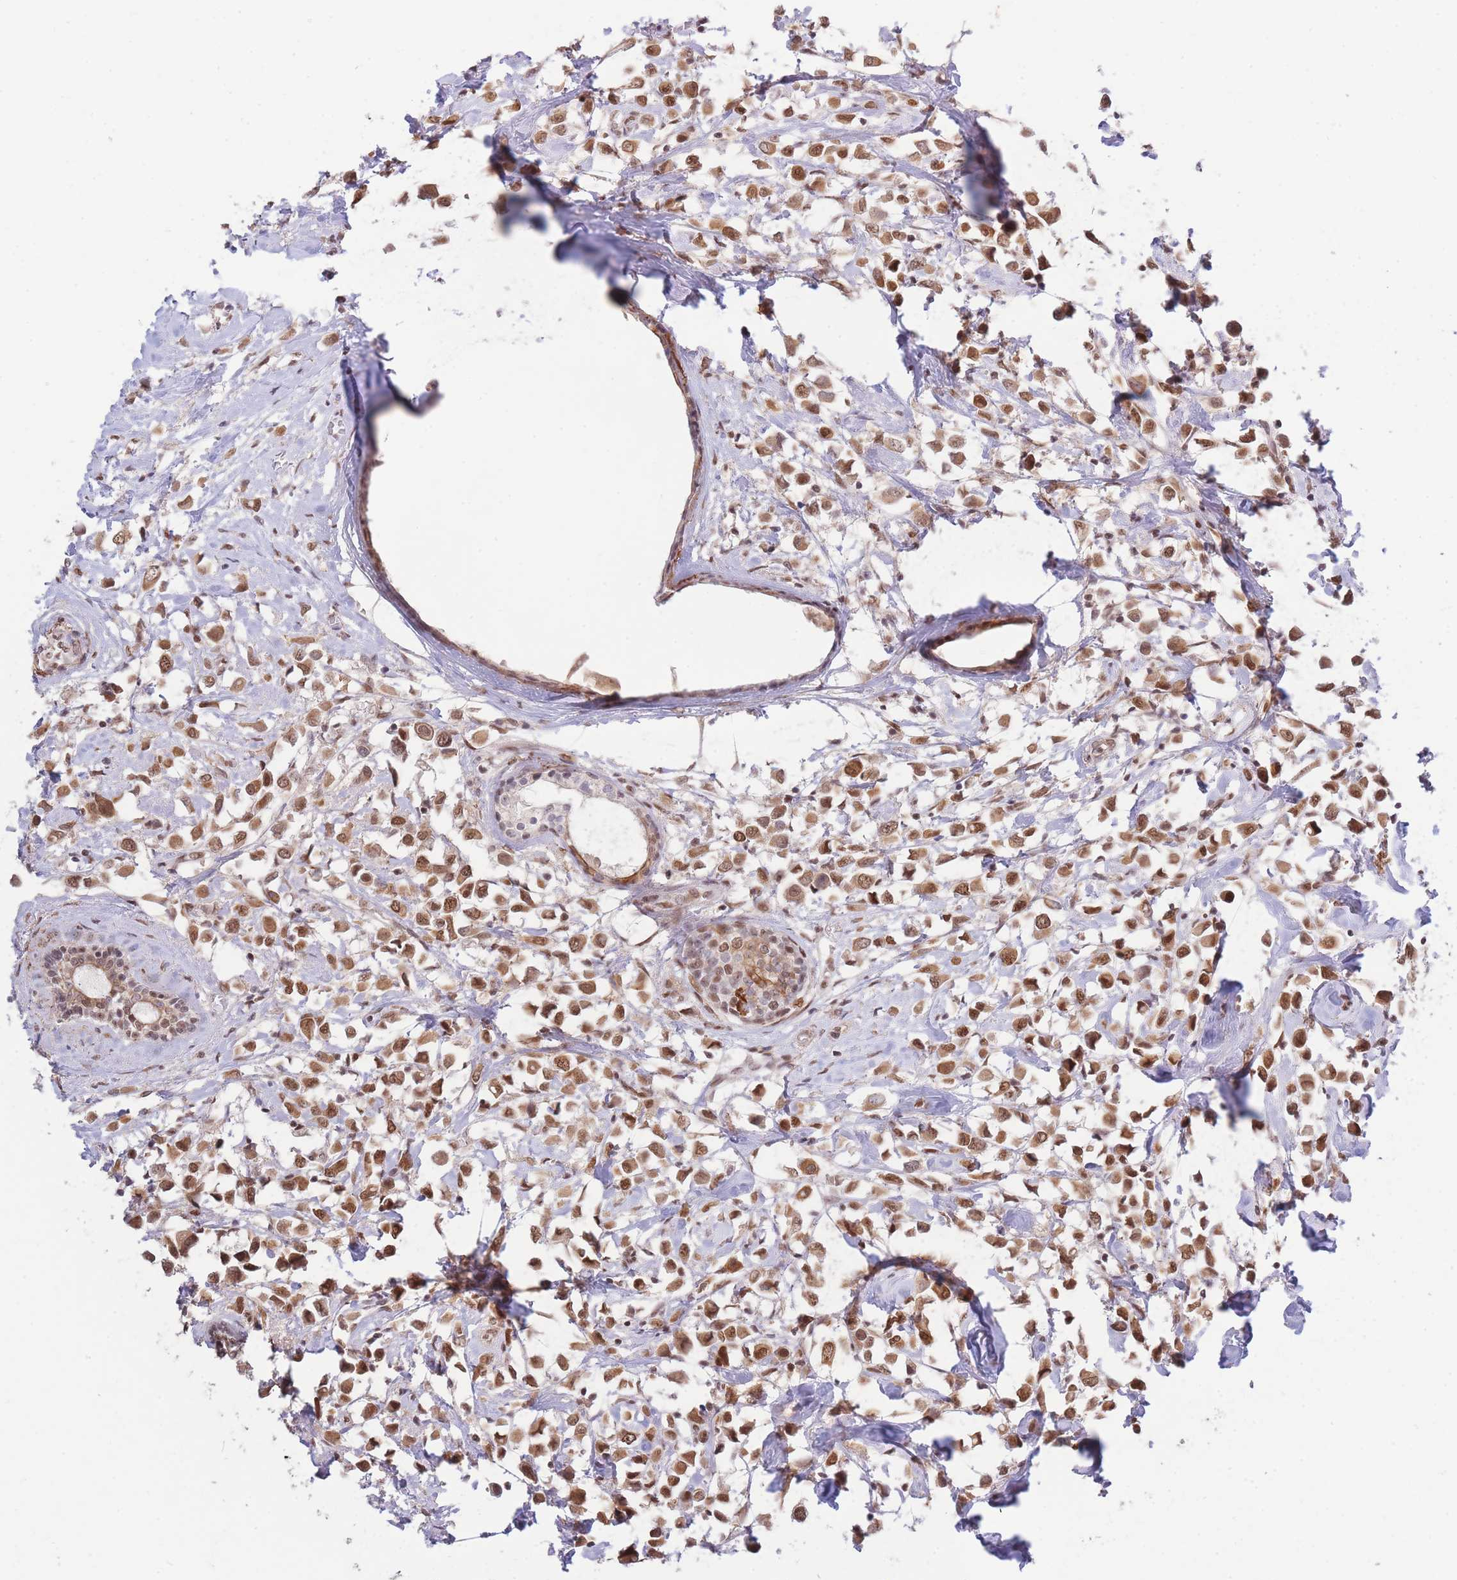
{"staining": {"intensity": "moderate", "quantity": ">75%", "location": "cytoplasmic/membranous,nuclear"}, "tissue": "breast cancer", "cell_type": "Tumor cells", "image_type": "cancer", "snomed": [{"axis": "morphology", "description": "Duct carcinoma"}, {"axis": "topography", "description": "Breast"}], "caption": "Protein staining of intraductal carcinoma (breast) tissue reveals moderate cytoplasmic/membranous and nuclear expression in approximately >75% of tumor cells.", "gene": "CARD8", "patient": {"sex": "female", "age": 61}}